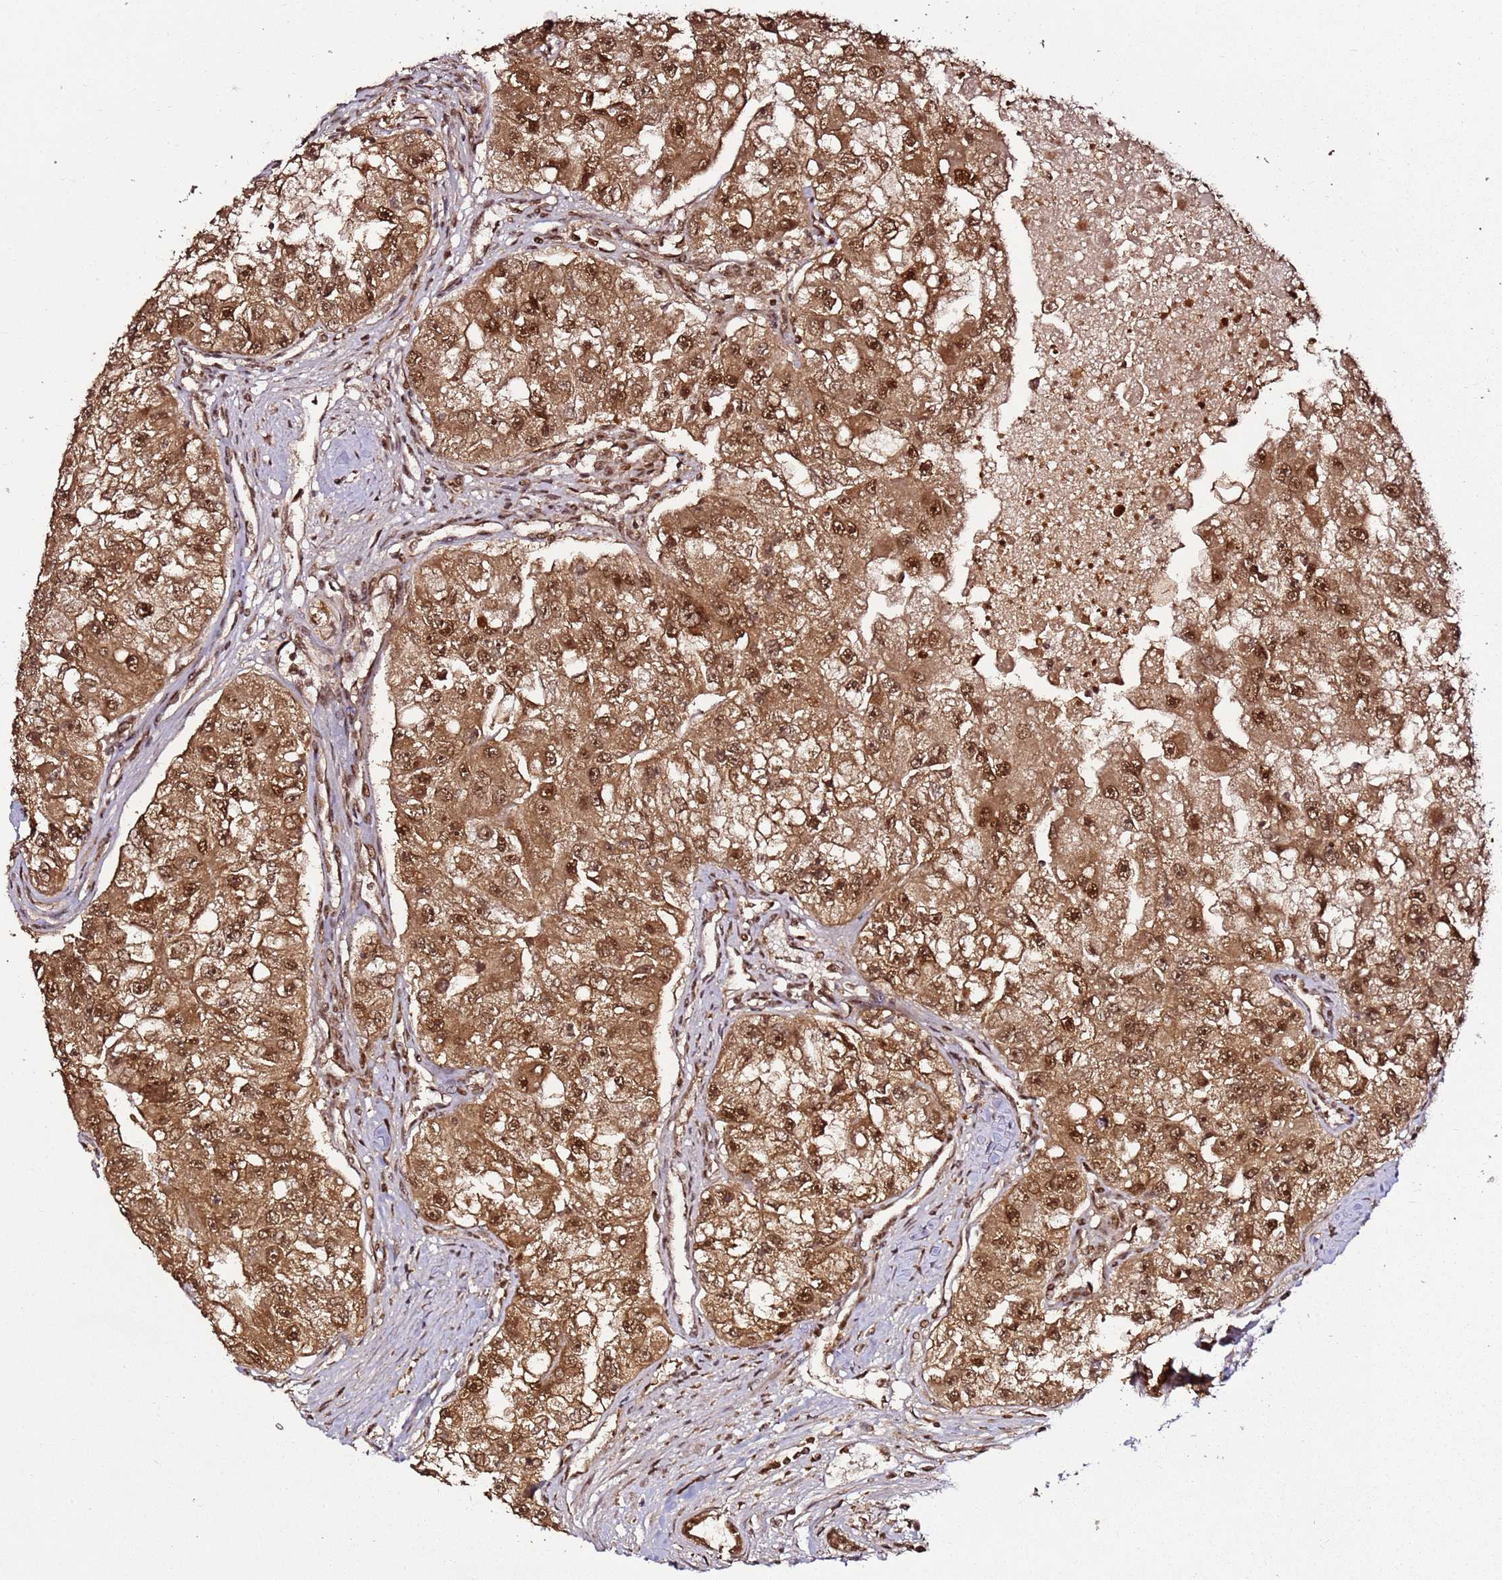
{"staining": {"intensity": "strong", "quantity": ">75%", "location": "cytoplasmic/membranous,nuclear"}, "tissue": "renal cancer", "cell_type": "Tumor cells", "image_type": "cancer", "snomed": [{"axis": "morphology", "description": "Adenocarcinoma, NOS"}, {"axis": "topography", "description": "Kidney"}], "caption": "Renal adenocarcinoma was stained to show a protein in brown. There is high levels of strong cytoplasmic/membranous and nuclear staining in about >75% of tumor cells.", "gene": "XRN2", "patient": {"sex": "male", "age": 63}}